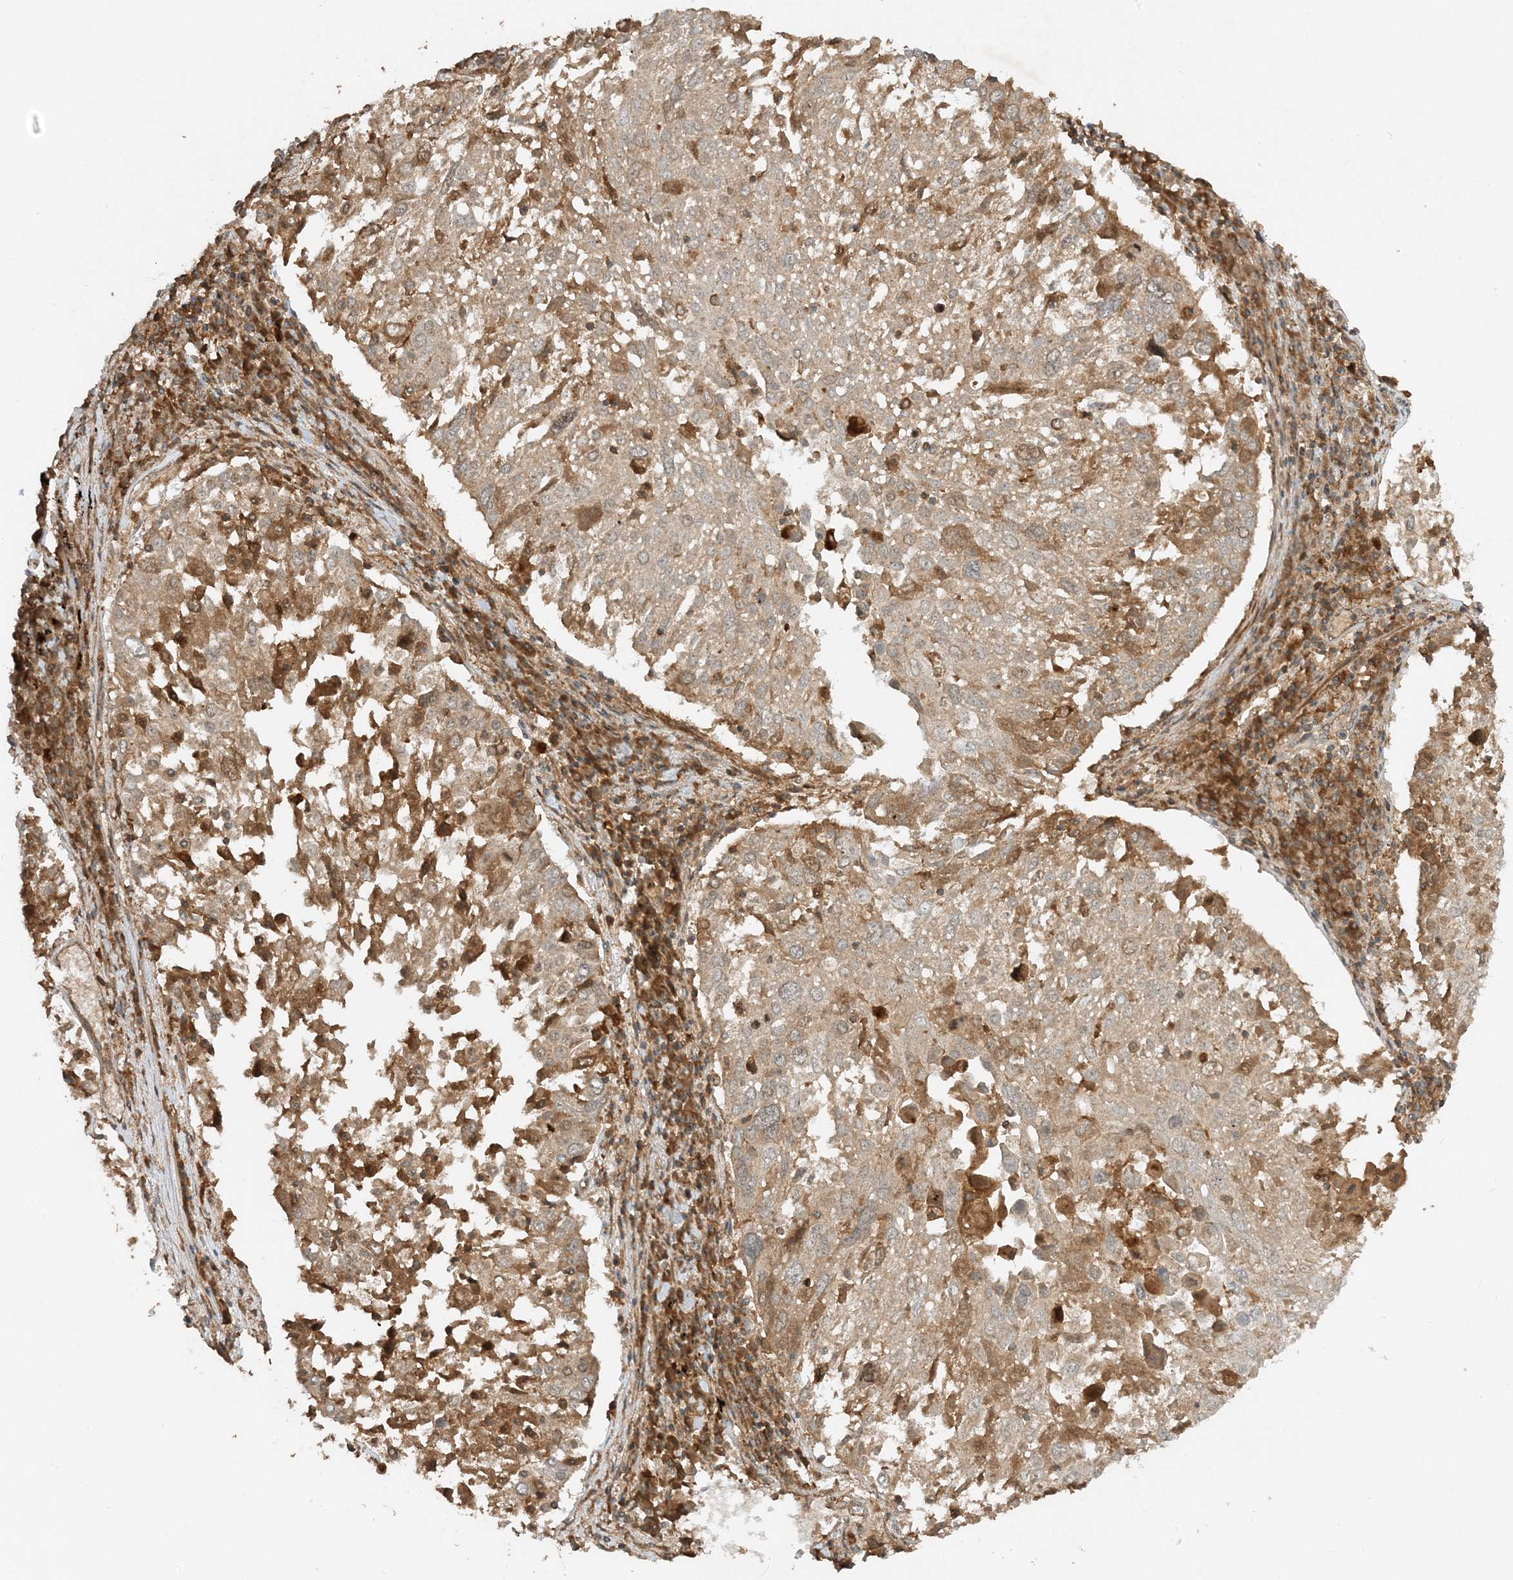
{"staining": {"intensity": "moderate", "quantity": "<25%", "location": "cytoplasmic/membranous"}, "tissue": "lung cancer", "cell_type": "Tumor cells", "image_type": "cancer", "snomed": [{"axis": "morphology", "description": "Squamous cell carcinoma, NOS"}, {"axis": "topography", "description": "Lung"}], "caption": "The image shows staining of lung squamous cell carcinoma, revealing moderate cytoplasmic/membranous protein expression (brown color) within tumor cells. (brown staining indicates protein expression, while blue staining denotes nuclei).", "gene": "XRN1", "patient": {"sex": "male", "age": 65}}